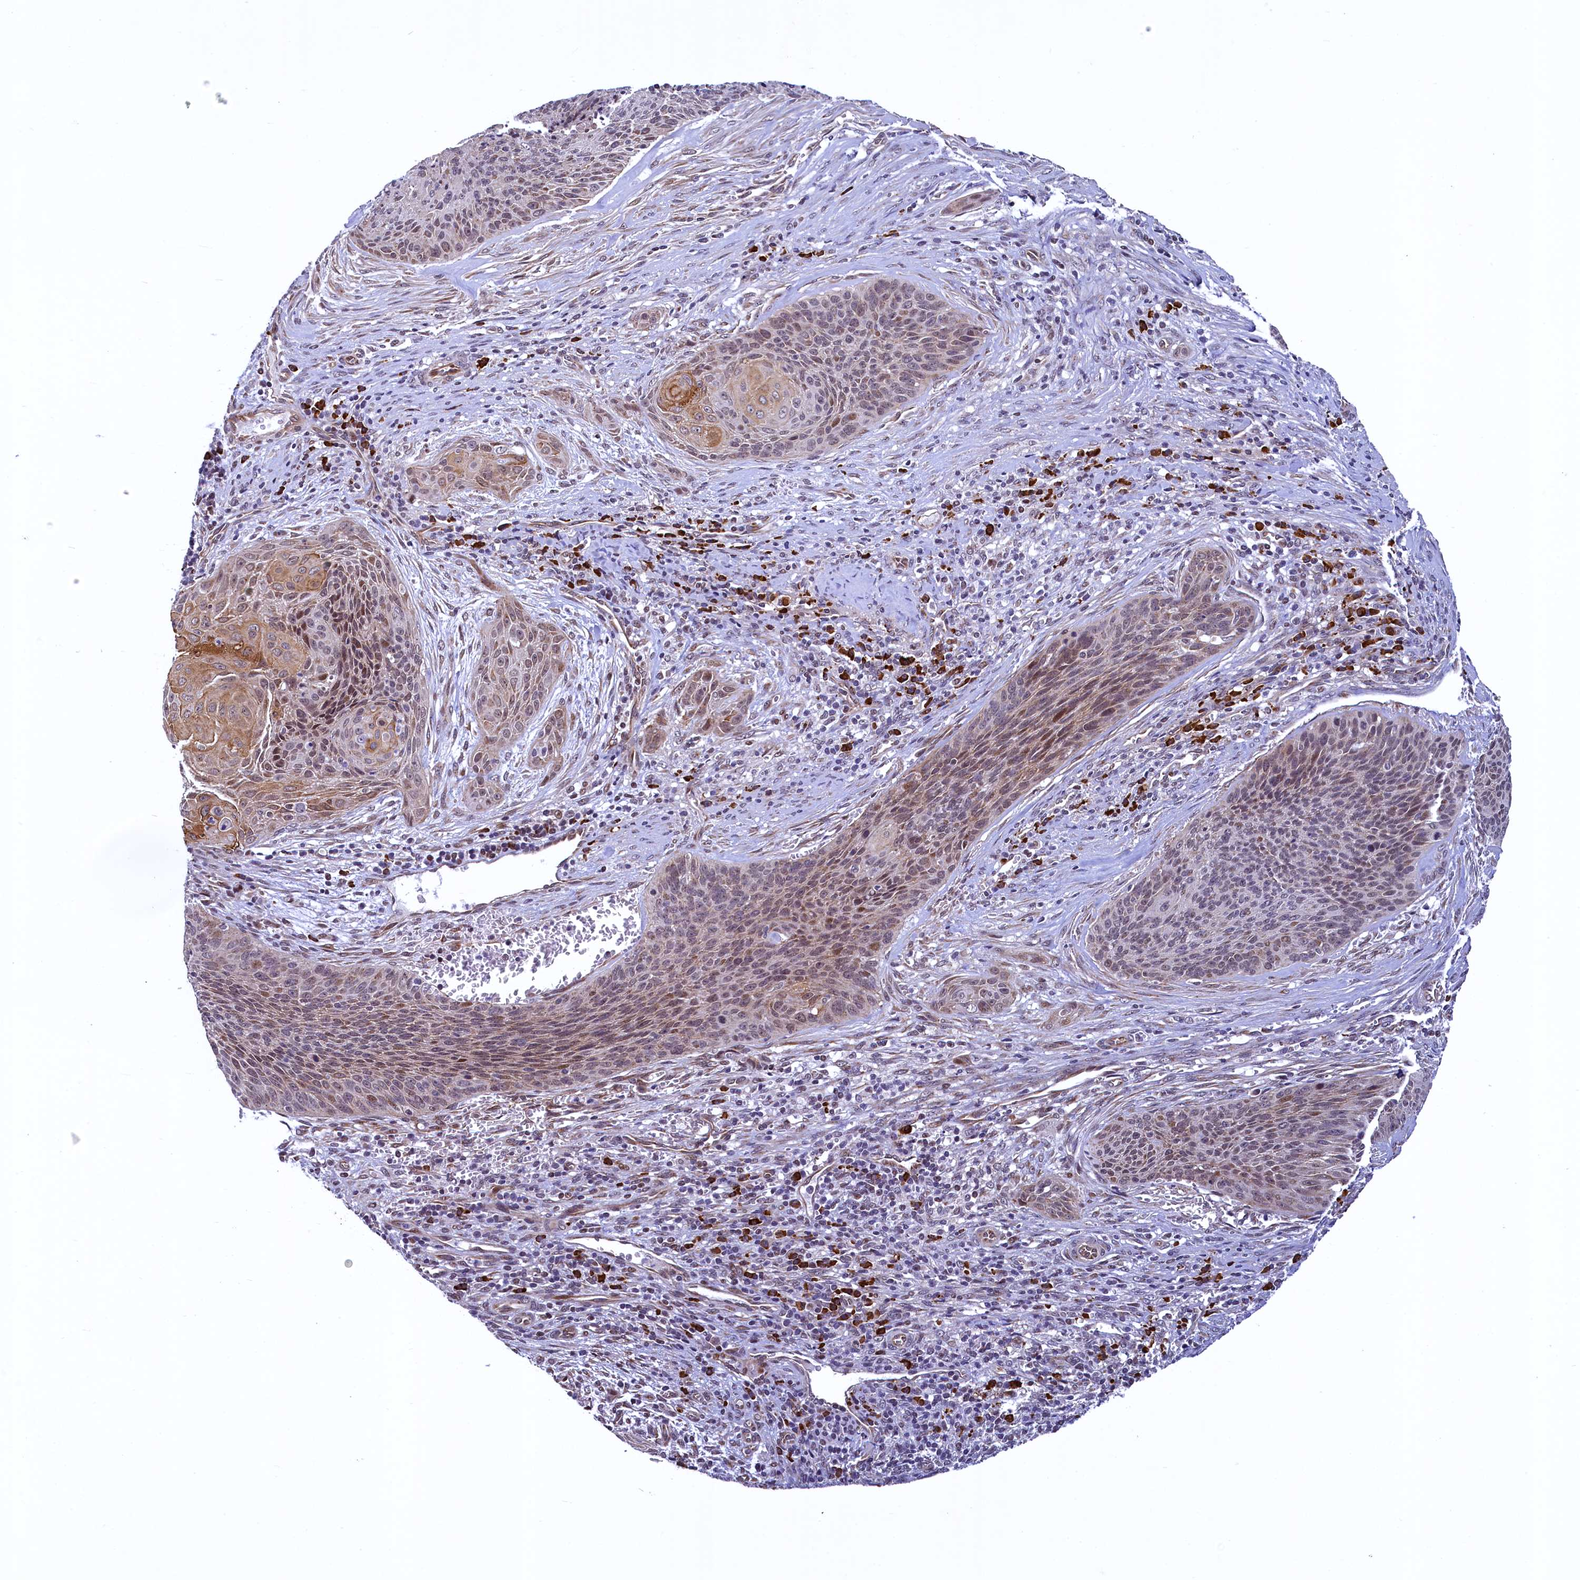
{"staining": {"intensity": "moderate", "quantity": "<25%", "location": "cytoplasmic/membranous,nuclear"}, "tissue": "cervical cancer", "cell_type": "Tumor cells", "image_type": "cancer", "snomed": [{"axis": "morphology", "description": "Squamous cell carcinoma, NOS"}, {"axis": "topography", "description": "Cervix"}], "caption": "High-power microscopy captured an immunohistochemistry image of squamous cell carcinoma (cervical), revealing moderate cytoplasmic/membranous and nuclear positivity in about <25% of tumor cells. Ihc stains the protein in brown and the nuclei are stained blue.", "gene": "RBFA", "patient": {"sex": "female", "age": 55}}